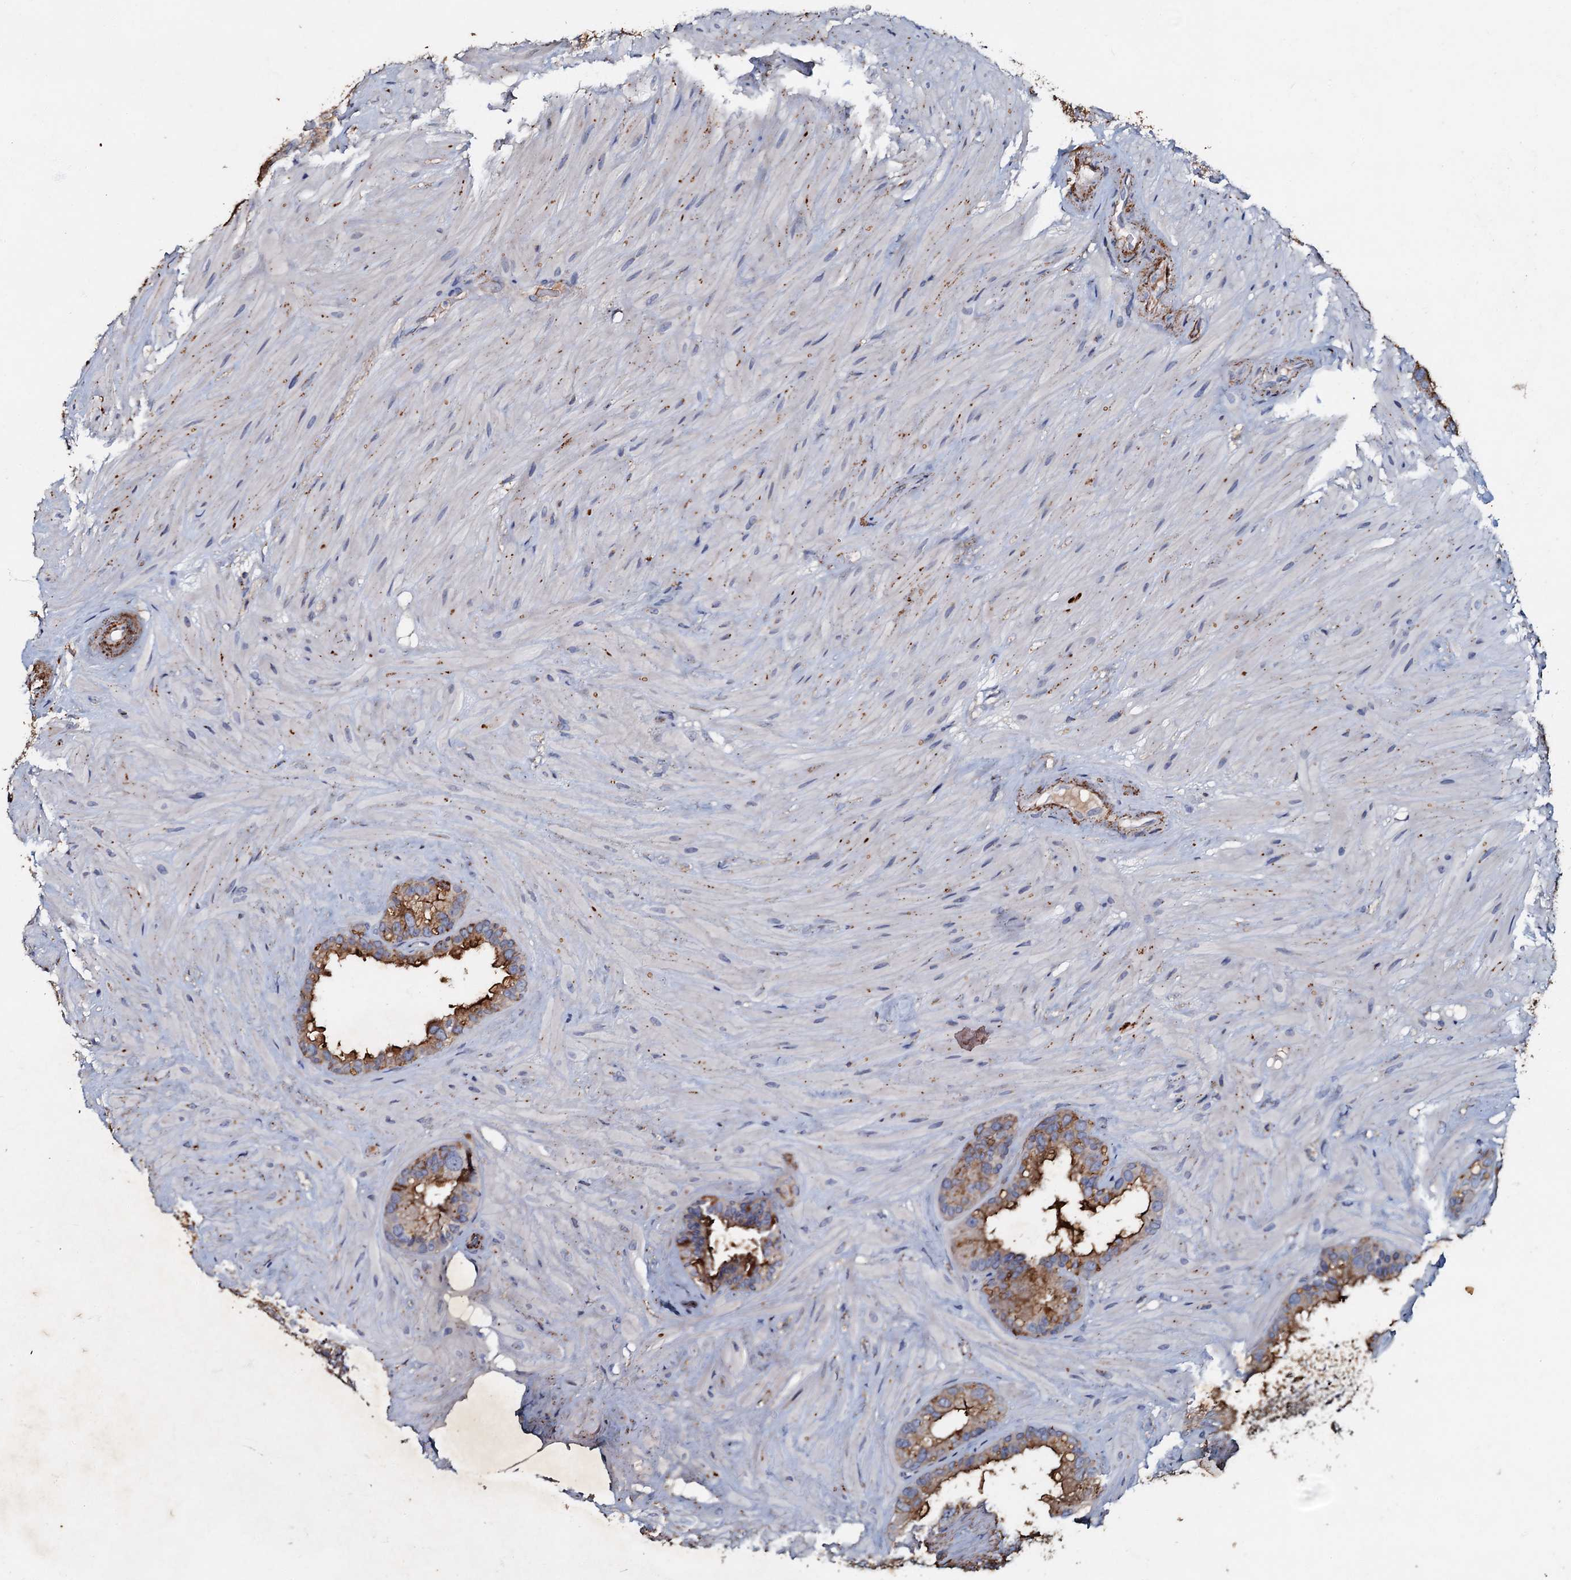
{"staining": {"intensity": "moderate", "quantity": "<25%", "location": "cytoplasmic/membranous"}, "tissue": "seminal vesicle", "cell_type": "Glandular cells", "image_type": "normal", "snomed": [{"axis": "morphology", "description": "Normal tissue, NOS"}, {"axis": "topography", "description": "Prostate"}, {"axis": "topography", "description": "Seminal veicle"}], "caption": "Immunohistochemical staining of benign seminal vesicle shows low levels of moderate cytoplasmic/membranous positivity in approximately <25% of glandular cells. Using DAB (3,3'-diaminobenzidine) (brown) and hematoxylin (blue) stains, captured at high magnification using brightfield microscopy.", "gene": "MANSC4", "patient": {"sex": "male", "age": 68}}